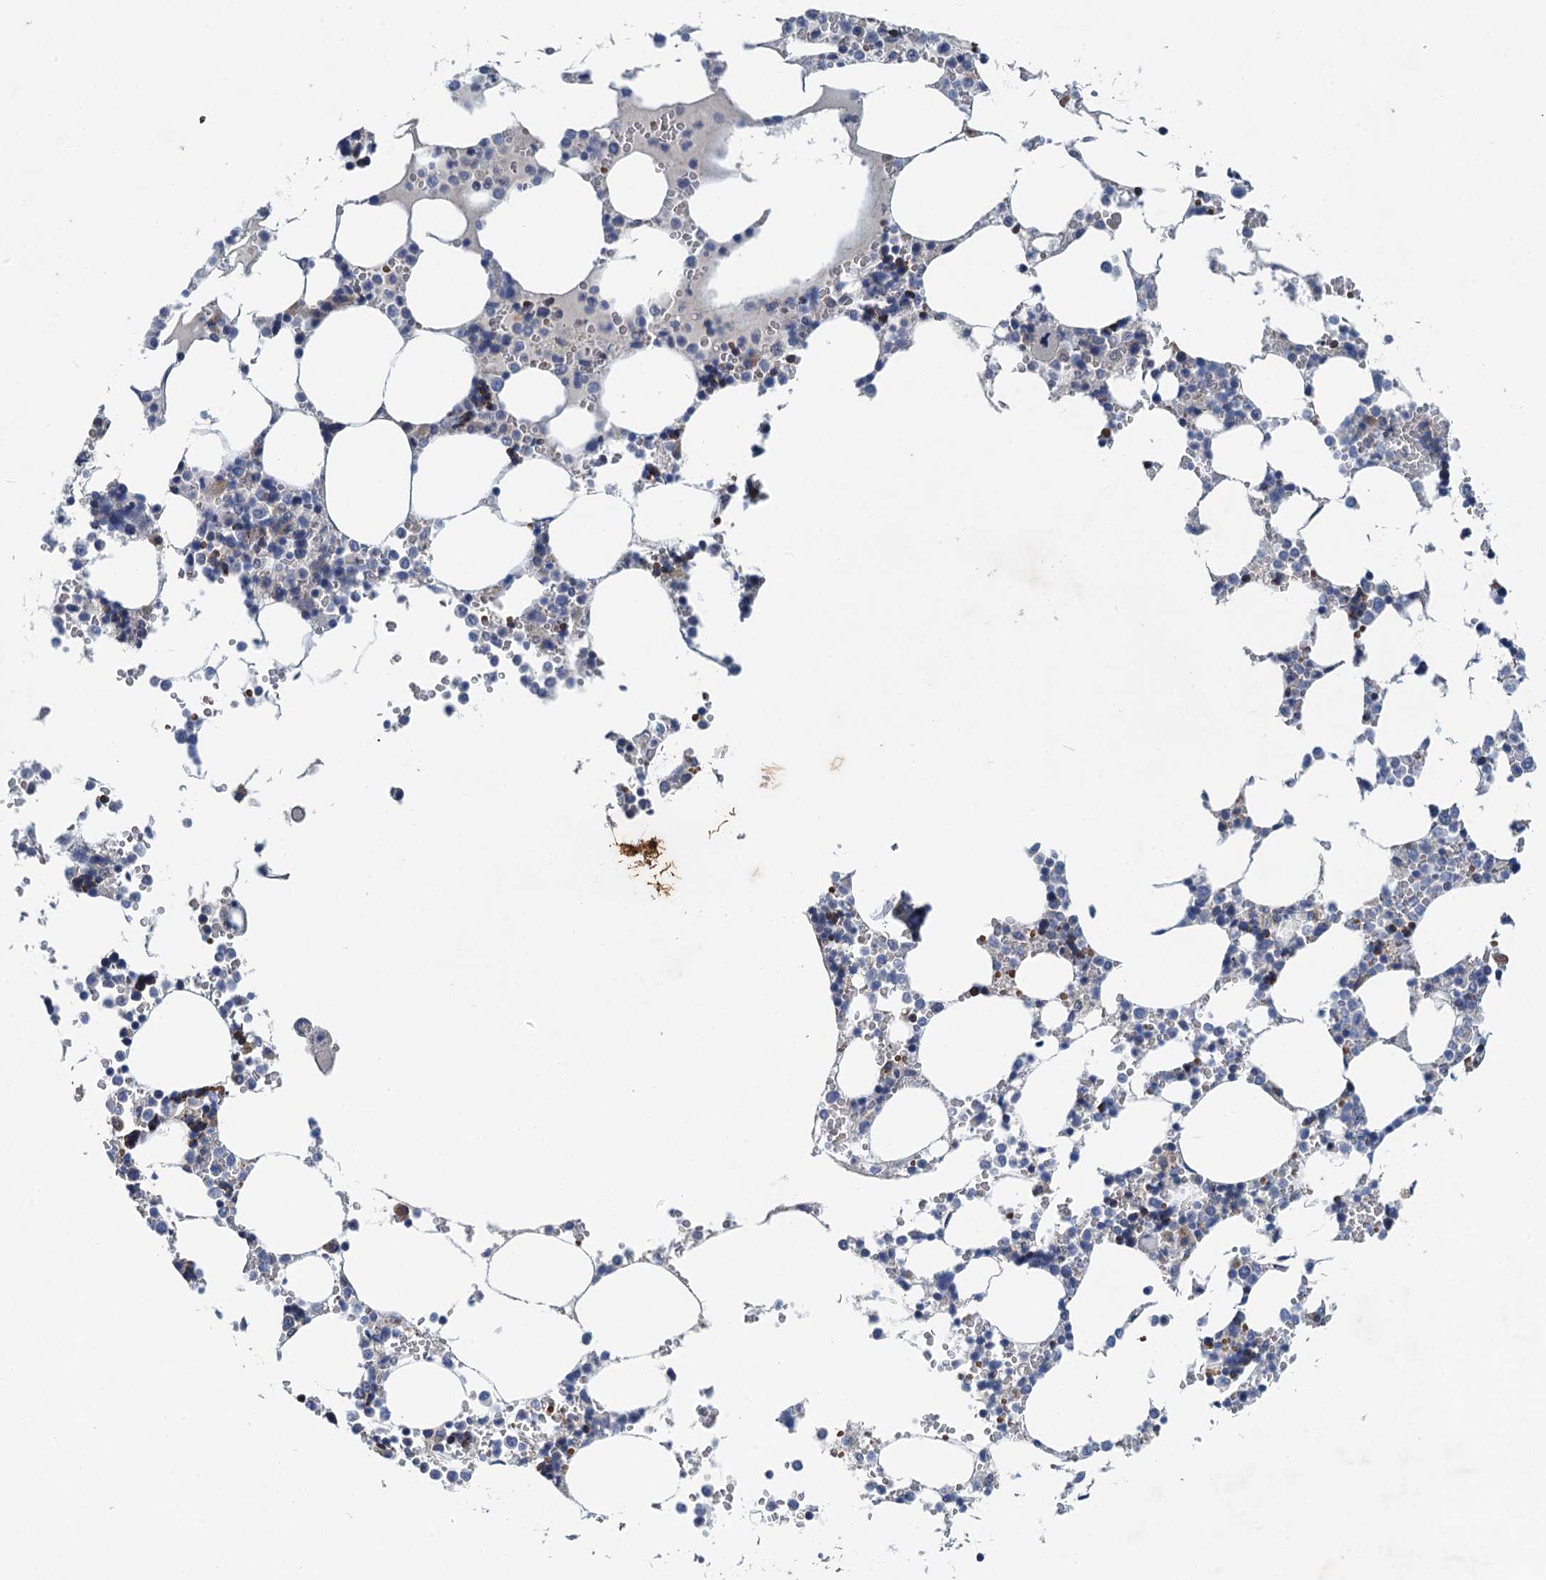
{"staining": {"intensity": "moderate", "quantity": "<25%", "location": "cytoplasmic/membranous"}, "tissue": "bone marrow", "cell_type": "Hematopoietic cells", "image_type": "normal", "snomed": [{"axis": "morphology", "description": "Normal tissue, NOS"}, {"axis": "topography", "description": "Bone marrow"}], "caption": "Unremarkable bone marrow reveals moderate cytoplasmic/membranous positivity in about <25% of hematopoietic cells.", "gene": "NBEA", "patient": {"sex": "male", "age": 64}}